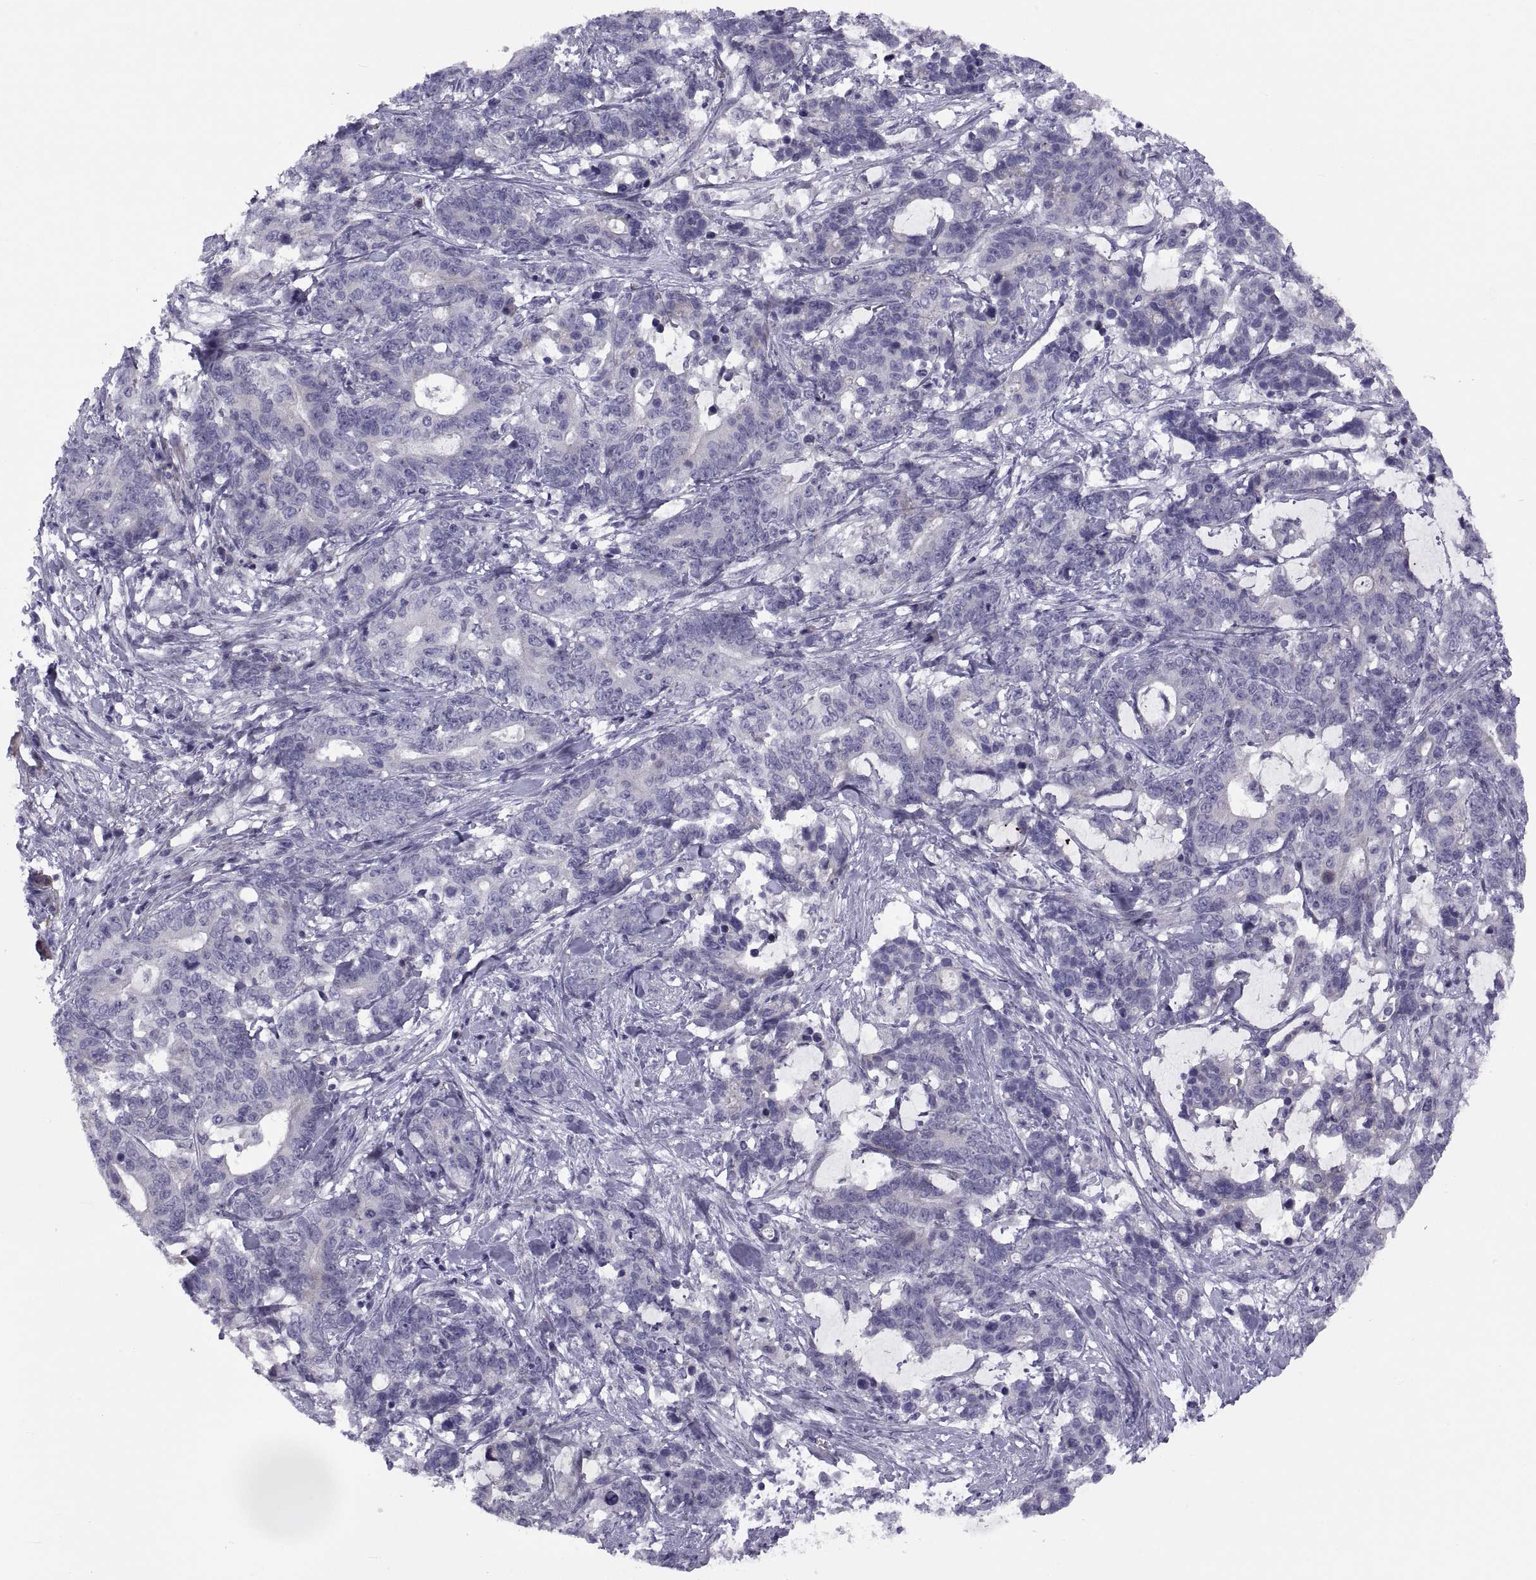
{"staining": {"intensity": "negative", "quantity": "none", "location": "none"}, "tissue": "stomach cancer", "cell_type": "Tumor cells", "image_type": "cancer", "snomed": [{"axis": "morphology", "description": "Normal tissue, NOS"}, {"axis": "morphology", "description": "Adenocarcinoma, NOS"}, {"axis": "topography", "description": "Stomach"}], "caption": "Histopathology image shows no protein expression in tumor cells of stomach cancer tissue. The staining is performed using DAB (3,3'-diaminobenzidine) brown chromogen with nuclei counter-stained in using hematoxylin.", "gene": "TMEM158", "patient": {"sex": "female", "age": 64}}